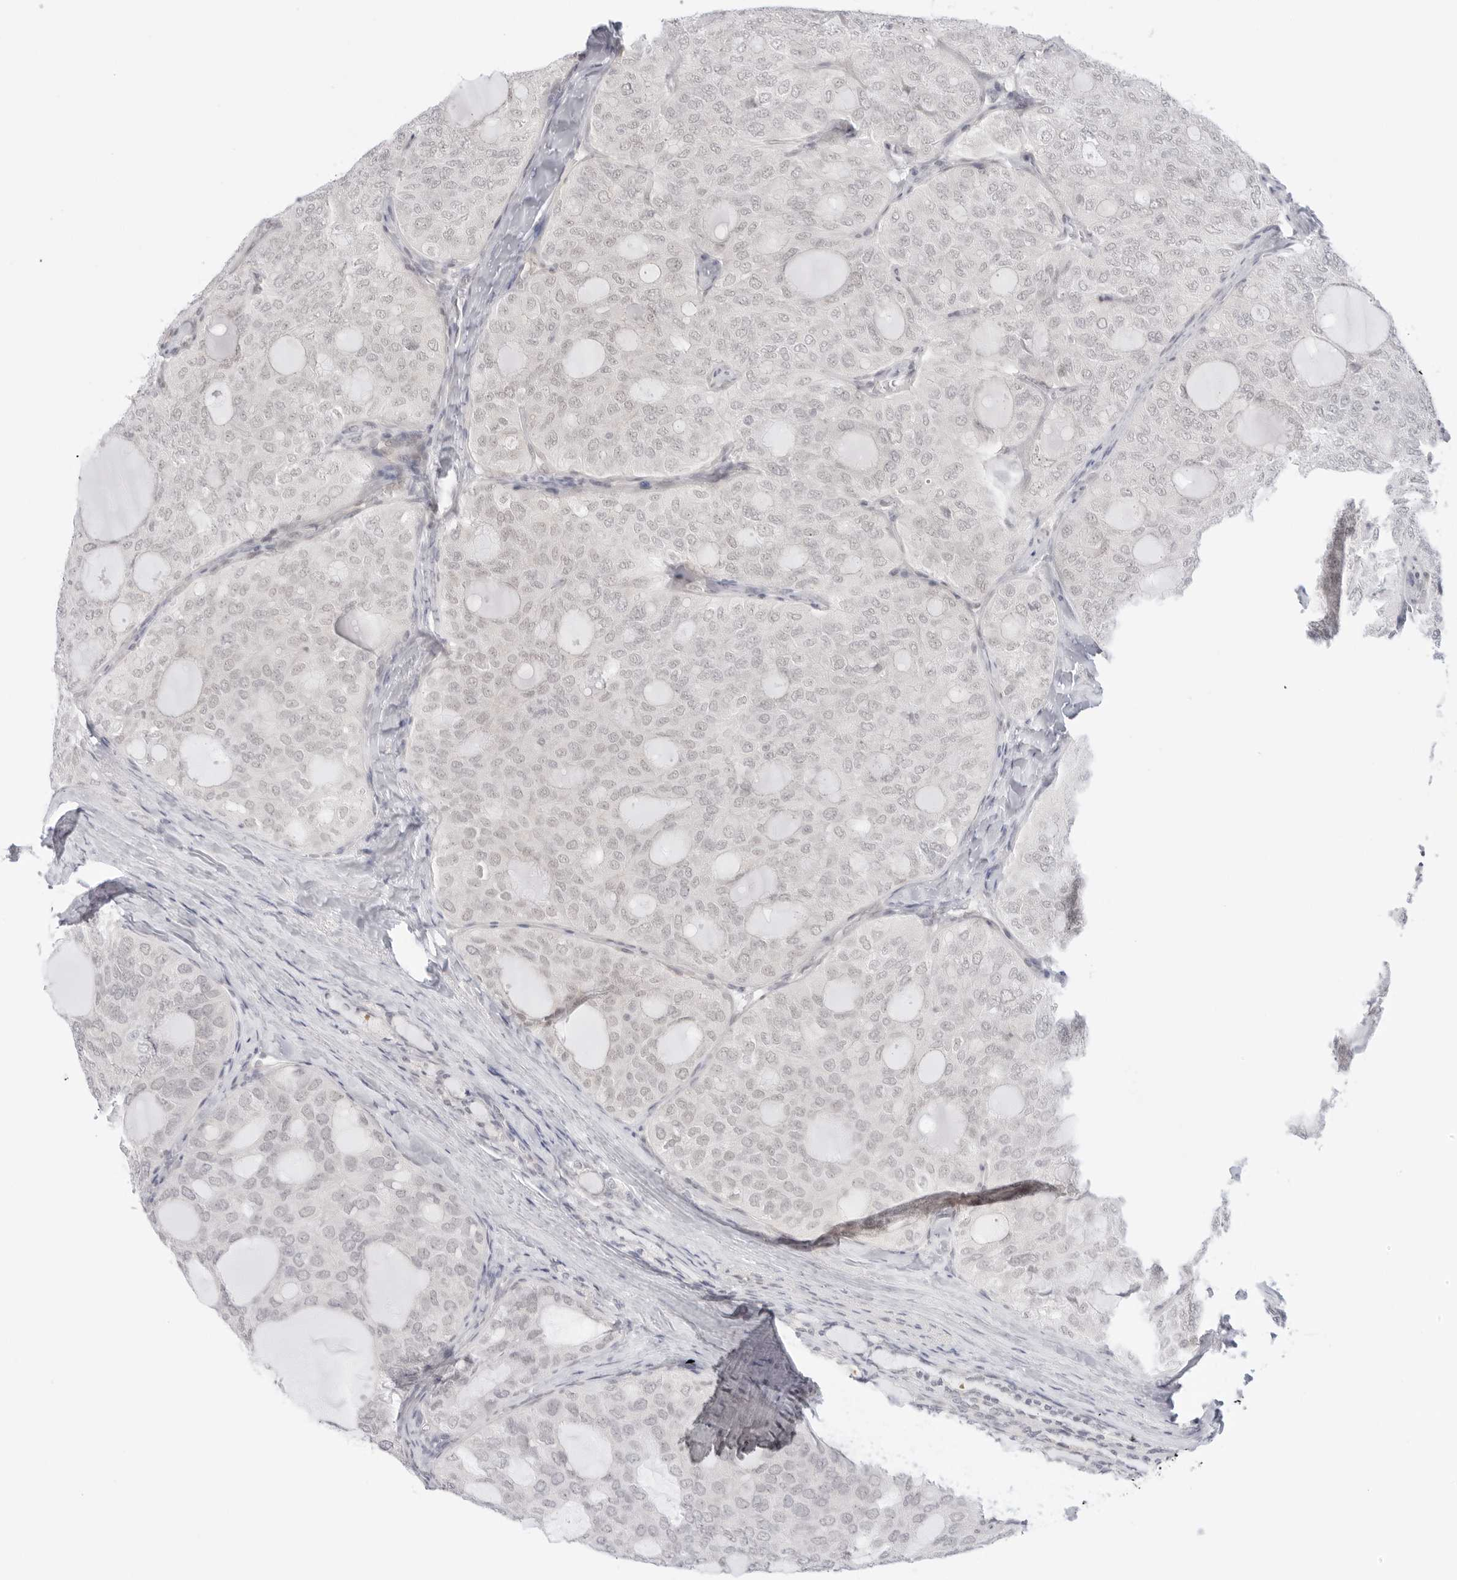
{"staining": {"intensity": "weak", "quantity": "<25%", "location": "nuclear"}, "tissue": "thyroid cancer", "cell_type": "Tumor cells", "image_type": "cancer", "snomed": [{"axis": "morphology", "description": "Follicular adenoma carcinoma, NOS"}, {"axis": "topography", "description": "Thyroid gland"}], "caption": "A photomicrograph of thyroid follicular adenoma carcinoma stained for a protein reveals no brown staining in tumor cells.", "gene": "MED18", "patient": {"sex": "male", "age": 75}}